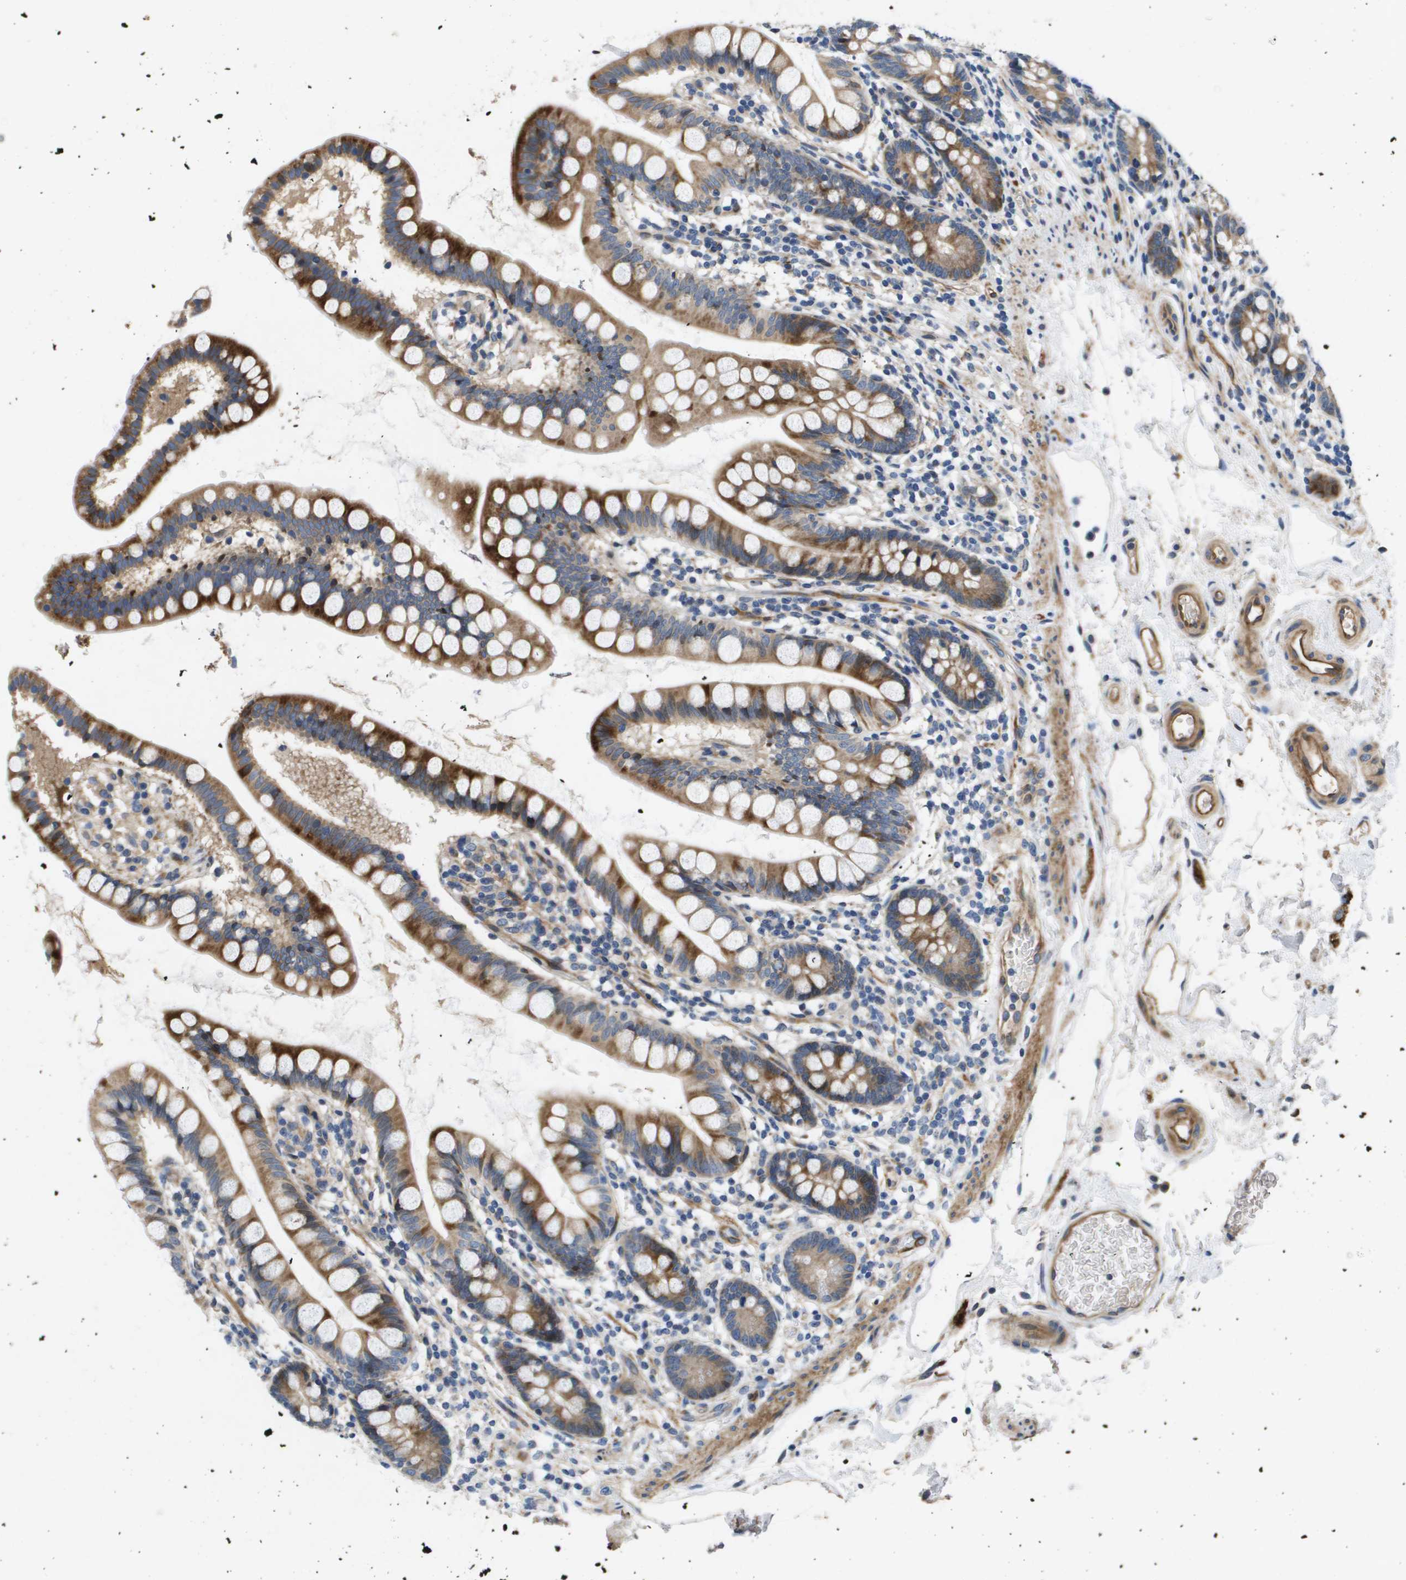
{"staining": {"intensity": "strong", "quantity": ">75%", "location": "cytoplasmic/membranous"}, "tissue": "small intestine", "cell_type": "Glandular cells", "image_type": "normal", "snomed": [{"axis": "morphology", "description": "Normal tissue, NOS"}, {"axis": "topography", "description": "Small intestine"}], "caption": "High-power microscopy captured an immunohistochemistry (IHC) histopathology image of unremarkable small intestine, revealing strong cytoplasmic/membranous expression in about >75% of glandular cells. The protein is stained brown, and the nuclei are stained in blue (DAB (3,3'-diaminobenzidine) IHC with brightfield microscopy, high magnification).", "gene": "ENTPD2", "patient": {"sex": "female", "age": 84}}